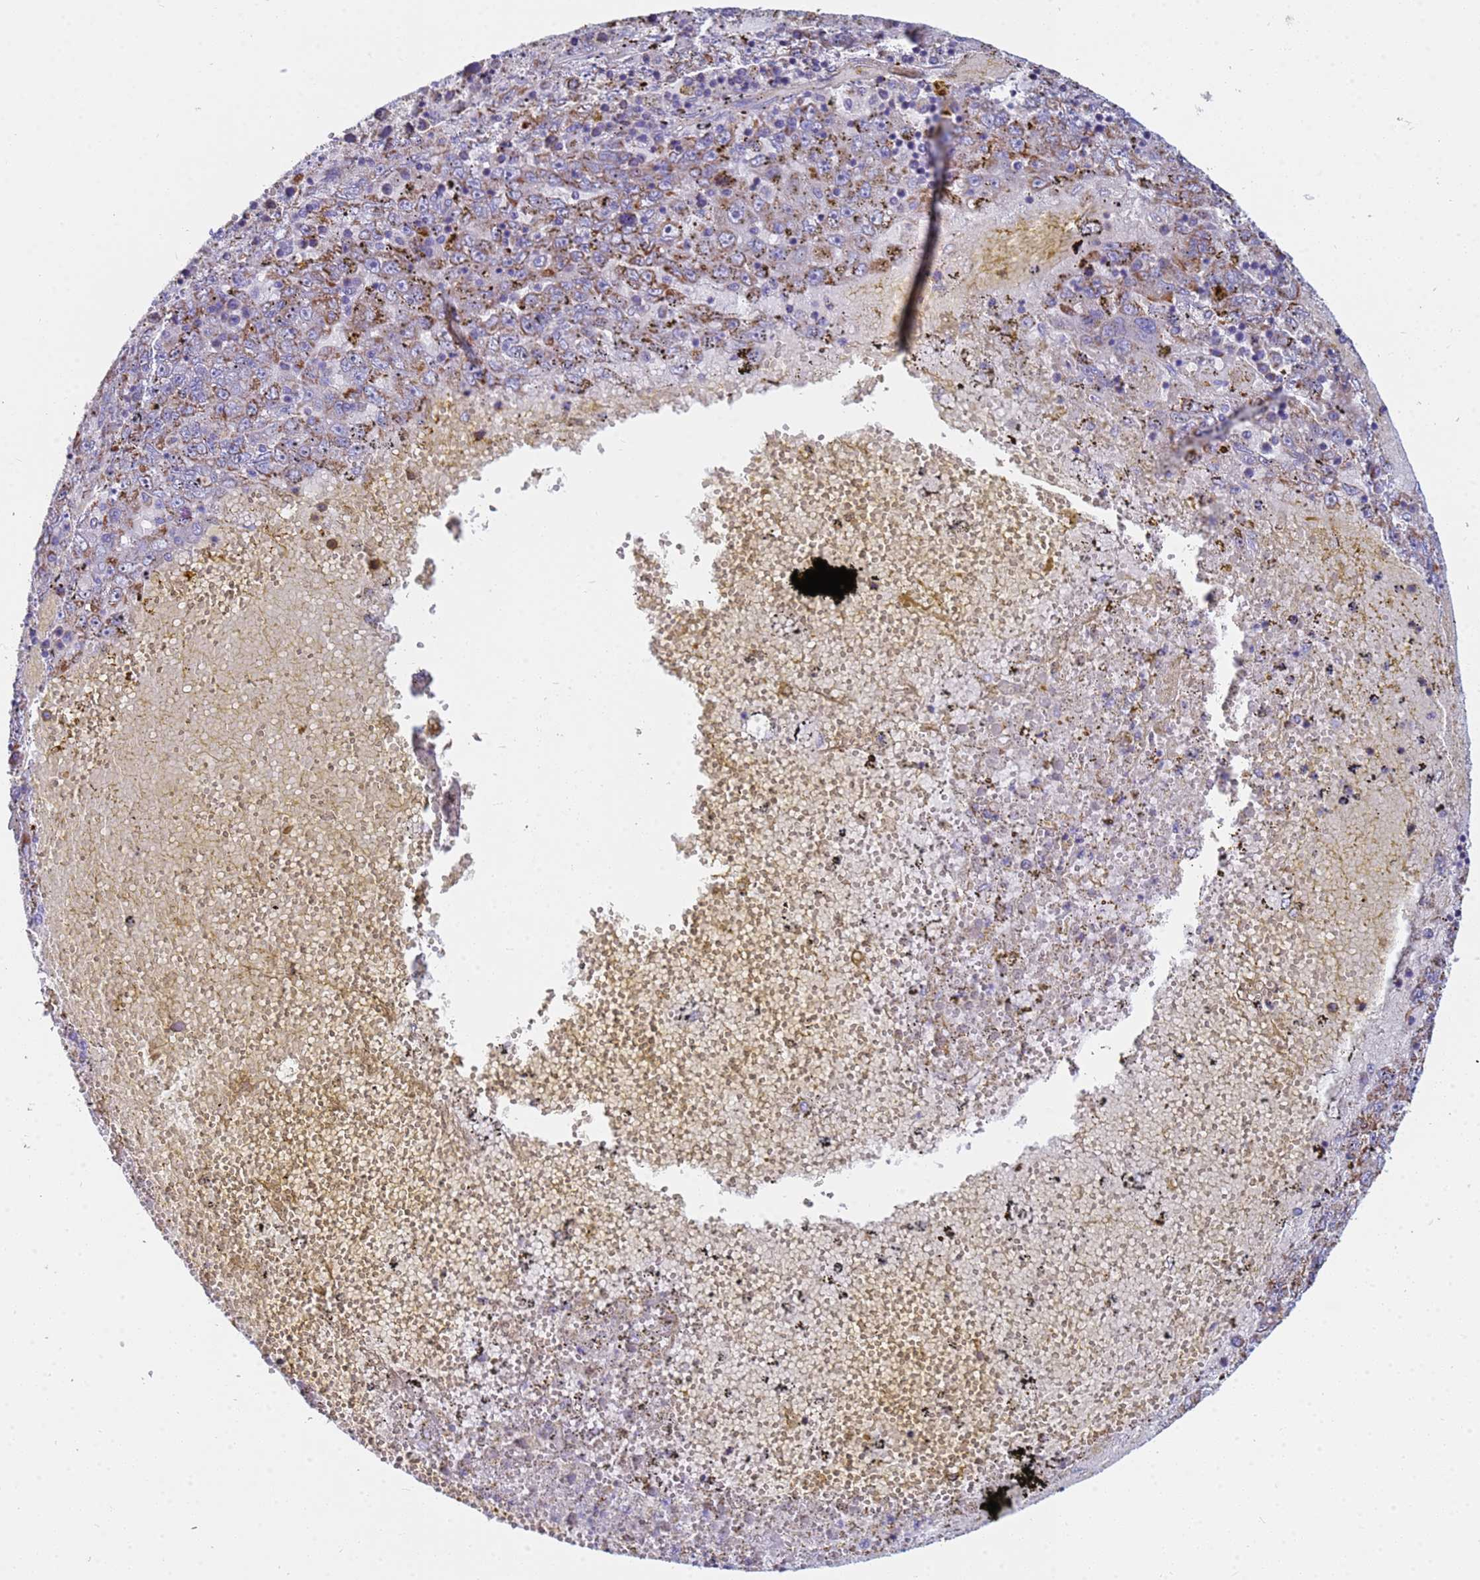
{"staining": {"intensity": "moderate", "quantity": "25%-75%", "location": "cytoplasmic/membranous"}, "tissue": "liver cancer", "cell_type": "Tumor cells", "image_type": "cancer", "snomed": [{"axis": "morphology", "description": "Carcinoma, Hepatocellular, NOS"}, {"axis": "topography", "description": "Liver"}], "caption": "IHC histopathology image of neoplastic tissue: liver cancer (hepatocellular carcinoma) stained using immunohistochemistry (IHC) exhibits medium levels of moderate protein expression localized specifically in the cytoplasmic/membranous of tumor cells, appearing as a cytoplasmic/membranous brown color.", "gene": "UQCRH", "patient": {"sex": "male", "age": 49}}